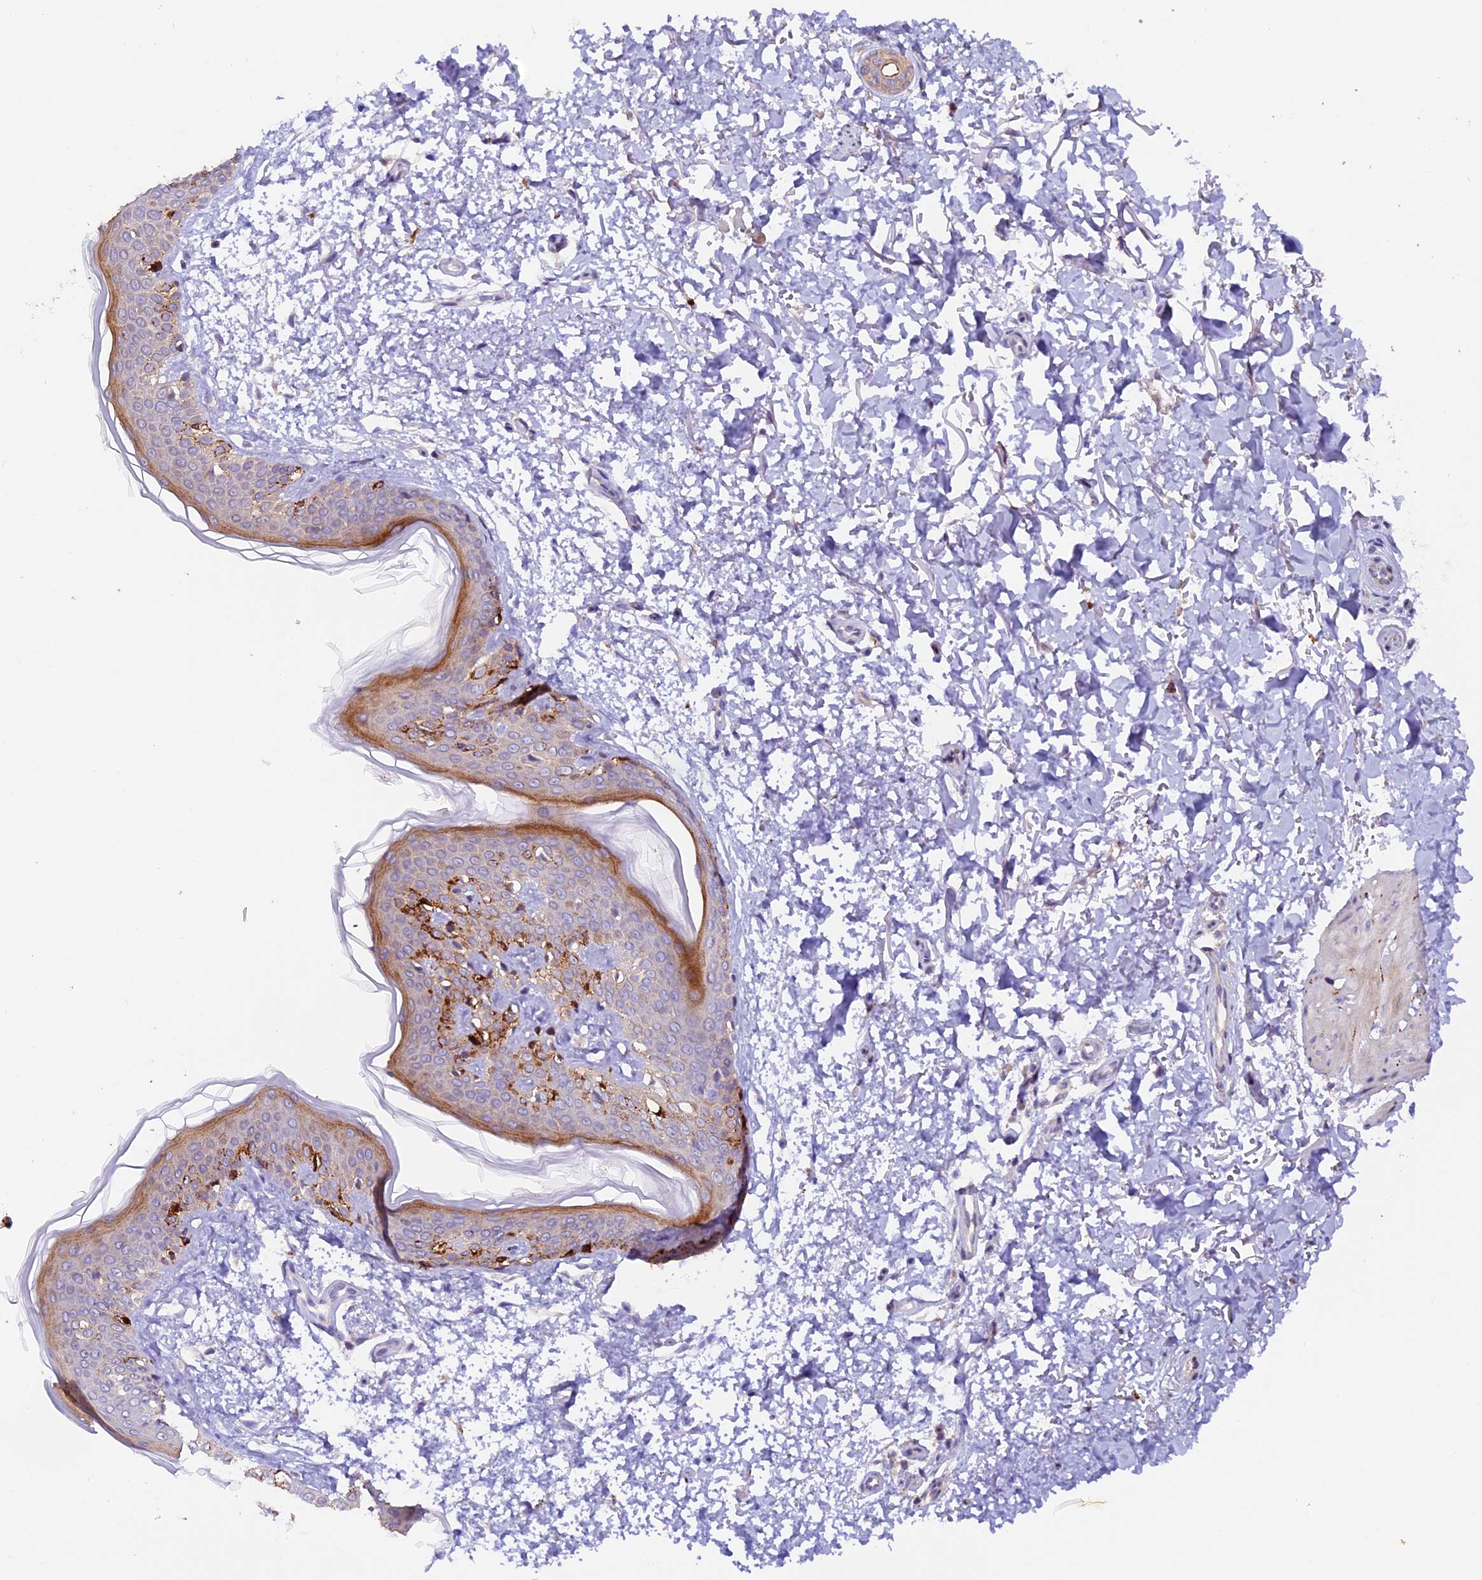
{"staining": {"intensity": "negative", "quantity": "none", "location": "none"}, "tissue": "skin", "cell_type": "Fibroblasts", "image_type": "normal", "snomed": [{"axis": "morphology", "description": "Normal tissue, NOS"}, {"axis": "topography", "description": "Skin"}], "caption": "Immunohistochemical staining of benign human skin demonstrates no significant positivity in fibroblasts.", "gene": "NCK2", "patient": {"sex": "male", "age": 66}}